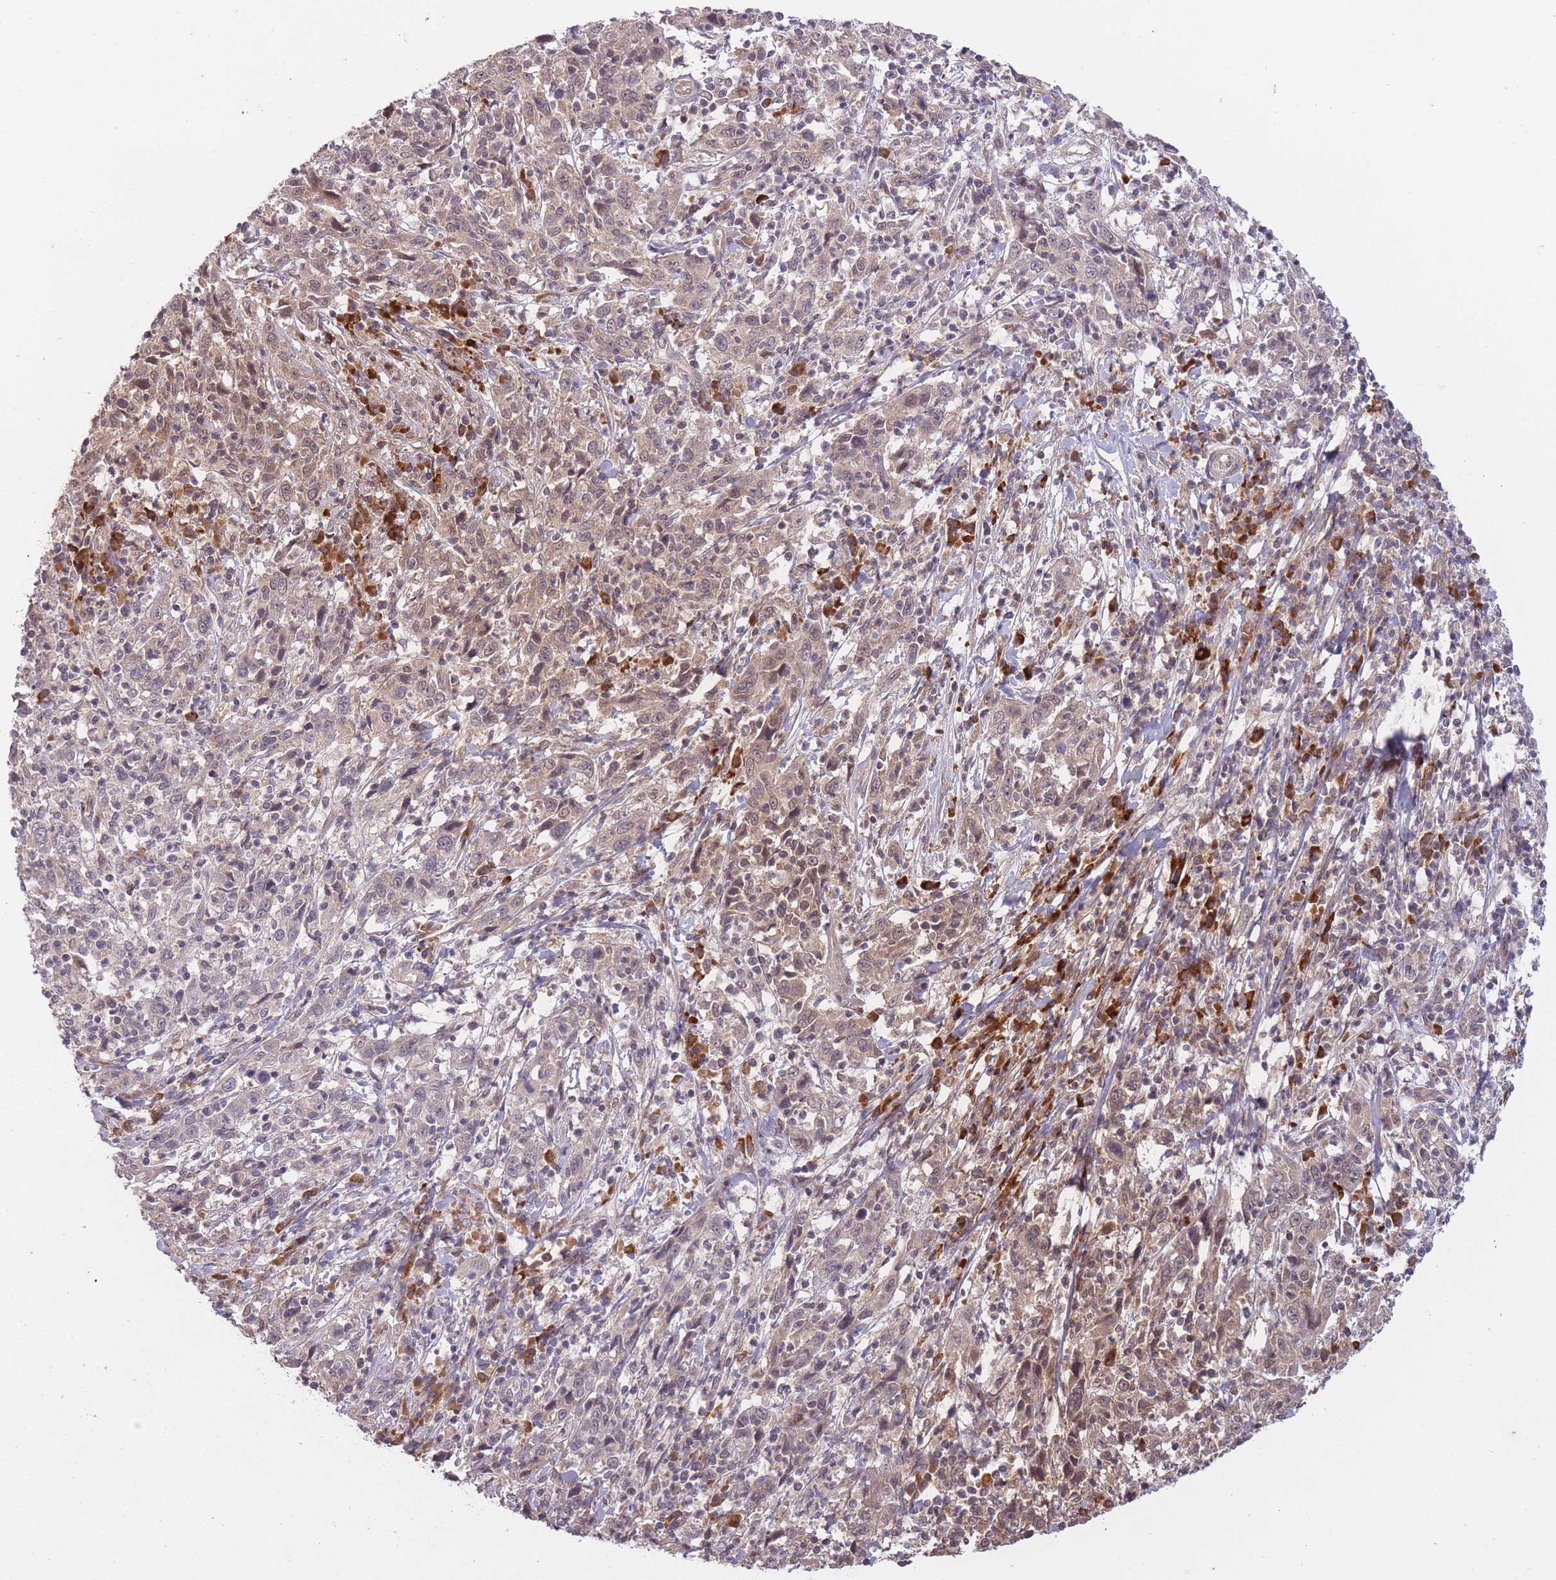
{"staining": {"intensity": "weak", "quantity": ">75%", "location": "cytoplasmic/membranous,nuclear"}, "tissue": "cervical cancer", "cell_type": "Tumor cells", "image_type": "cancer", "snomed": [{"axis": "morphology", "description": "Squamous cell carcinoma, NOS"}, {"axis": "topography", "description": "Cervix"}], "caption": "Cervical squamous cell carcinoma tissue demonstrates weak cytoplasmic/membranous and nuclear expression in about >75% of tumor cells", "gene": "SMC6", "patient": {"sex": "female", "age": 46}}